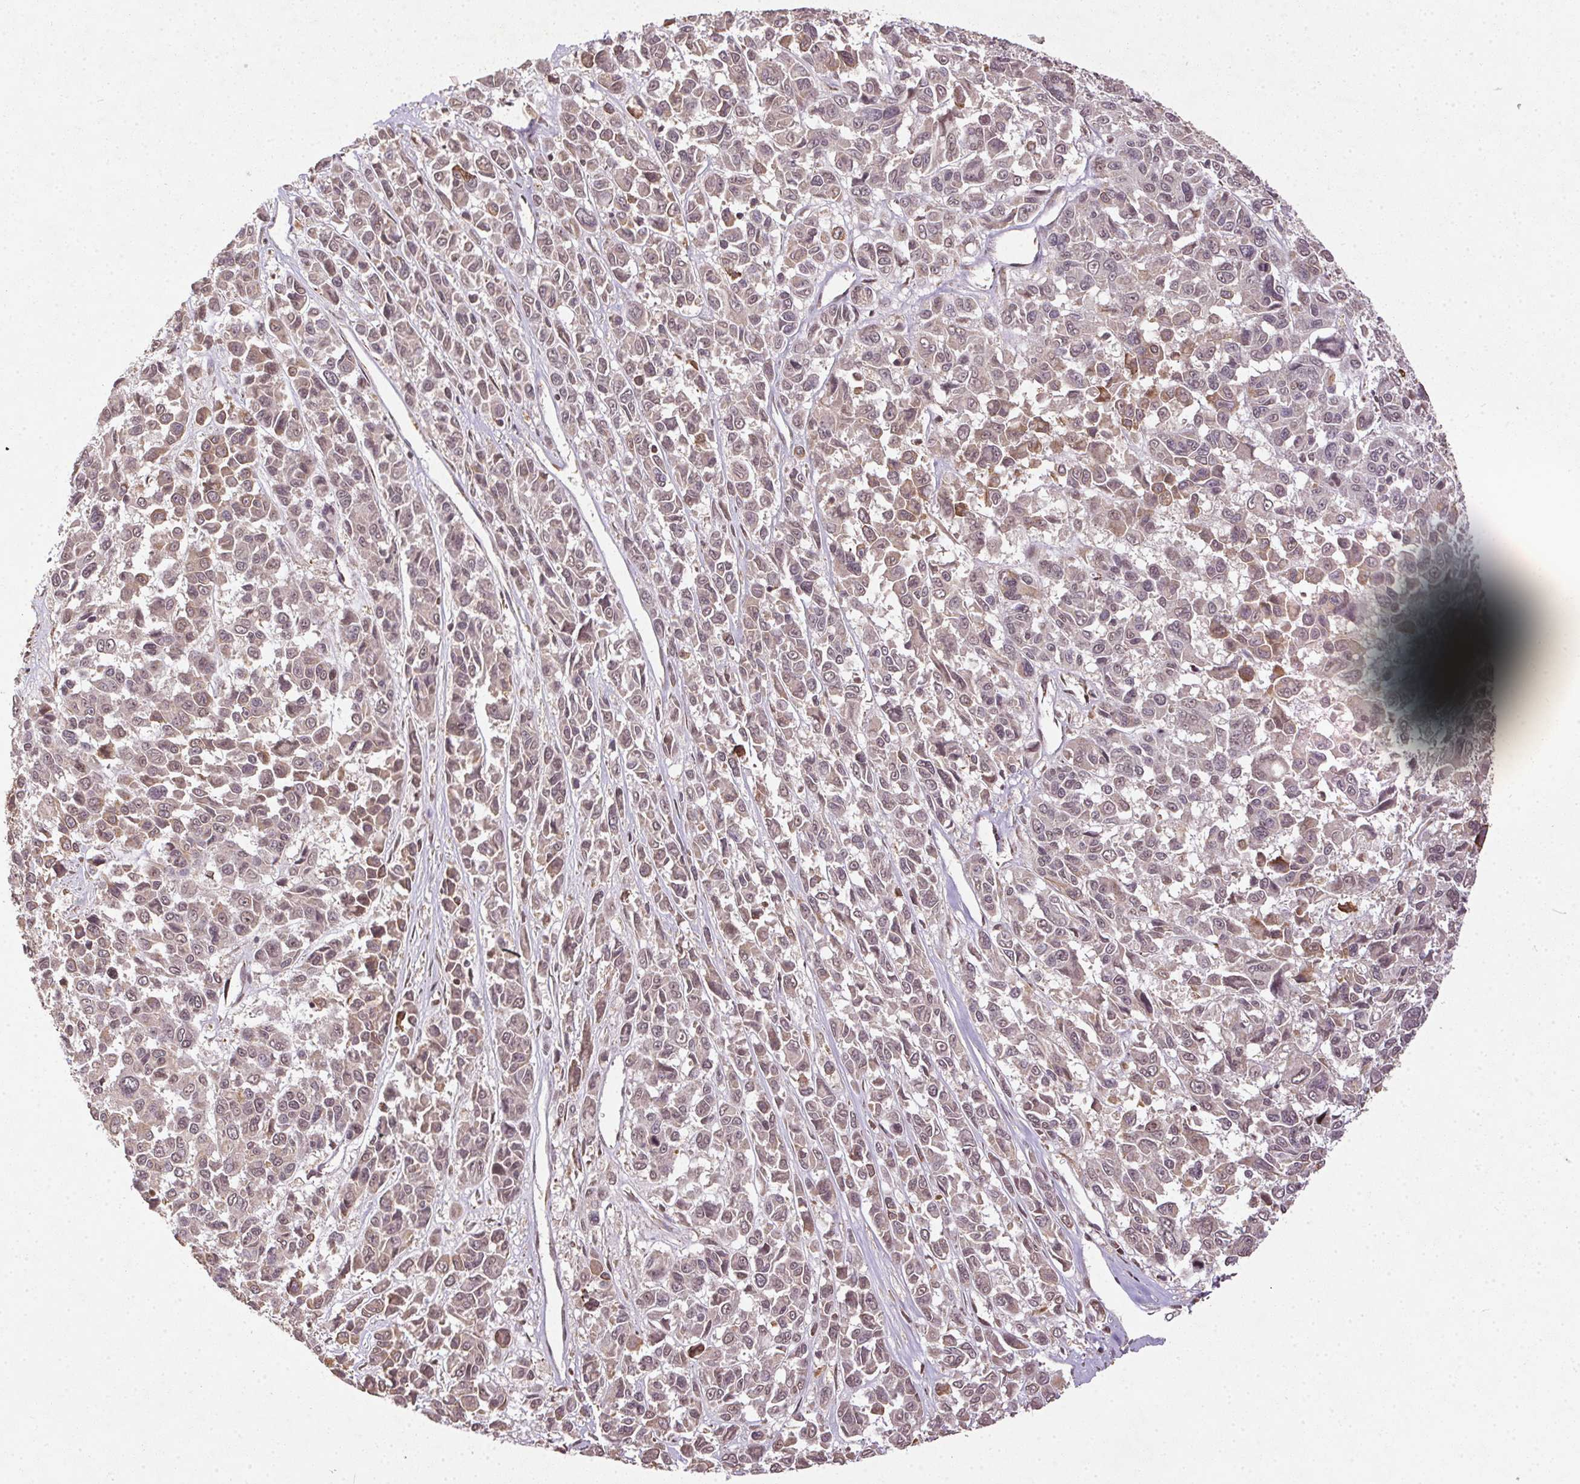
{"staining": {"intensity": "weak", "quantity": "25%-75%", "location": "cytoplasmic/membranous"}, "tissue": "melanoma", "cell_type": "Tumor cells", "image_type": "cancer", "snomed": [{"axis": "morphology", "description": "Malignant melanoma, NOS"}, {"axis": "topography", "description": "Skin"}], "caption": "Immunohistochemical staining of human melanoma exhibits low levels of weak cytoplasmic/membranous protein positivity in approximately 25%-75% of tumor cells.", "gene": "SPRED2", "patient": {"sex": "female", "age": 66}}